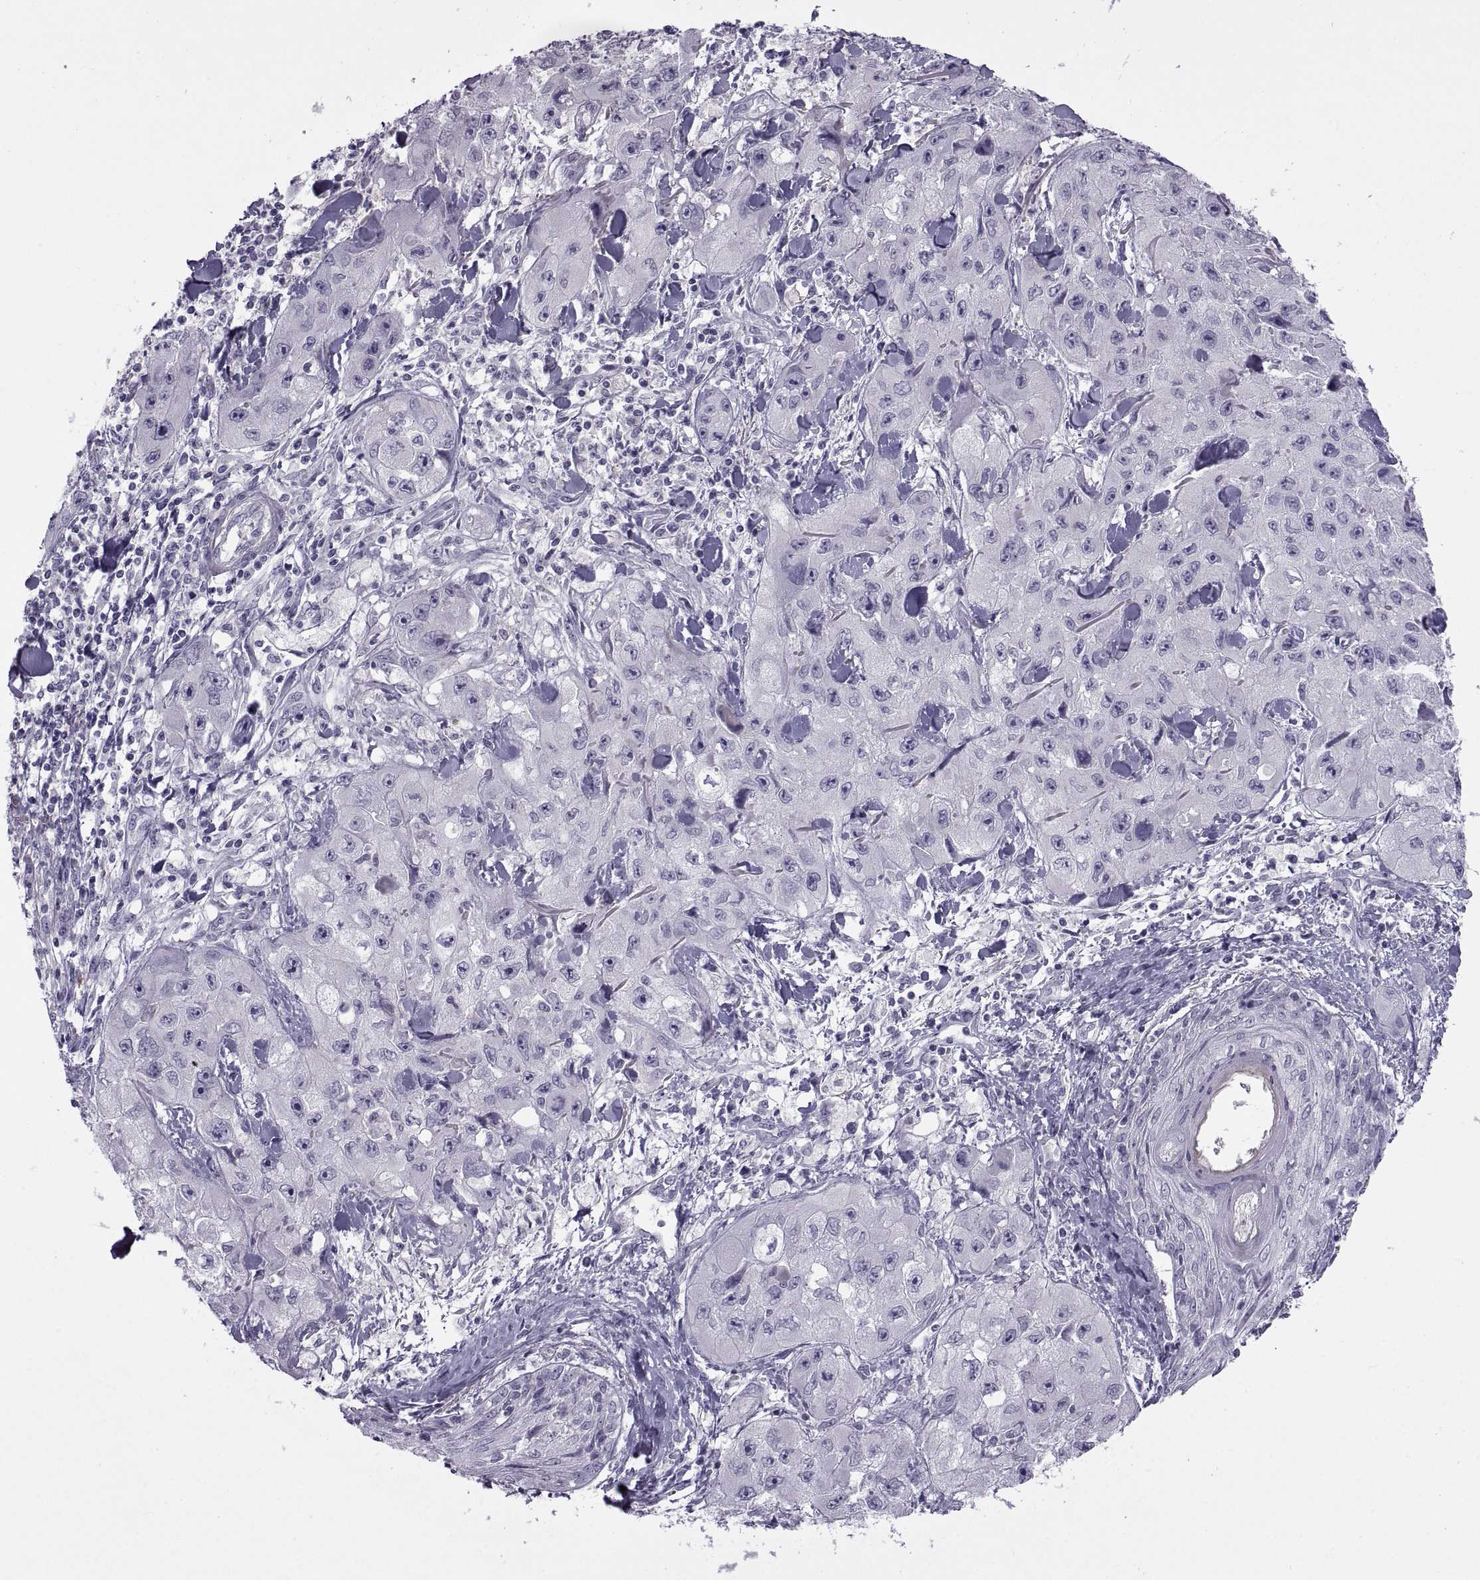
{"staining": {"intensity": "negative", "quantity": "none", "location": "none"}, "tissue": "skin cancer", "cell_type": "Tumor cells", "image_type": "cancer", "snomed": [{"axis": "morphology", "description": "Squamous cell carcinoma, NOS"}, {"axis": "topography", "description": "Skin"}, {"axis": "topography", "description": "Subcutis"}], "caption": "This is an IHC micrograph of human skin cancer (squamous cell carcinoma). There is no staining in tumor cells.", "gene": "BSPH1", "patient": {"sex": "male", "age": 73}}